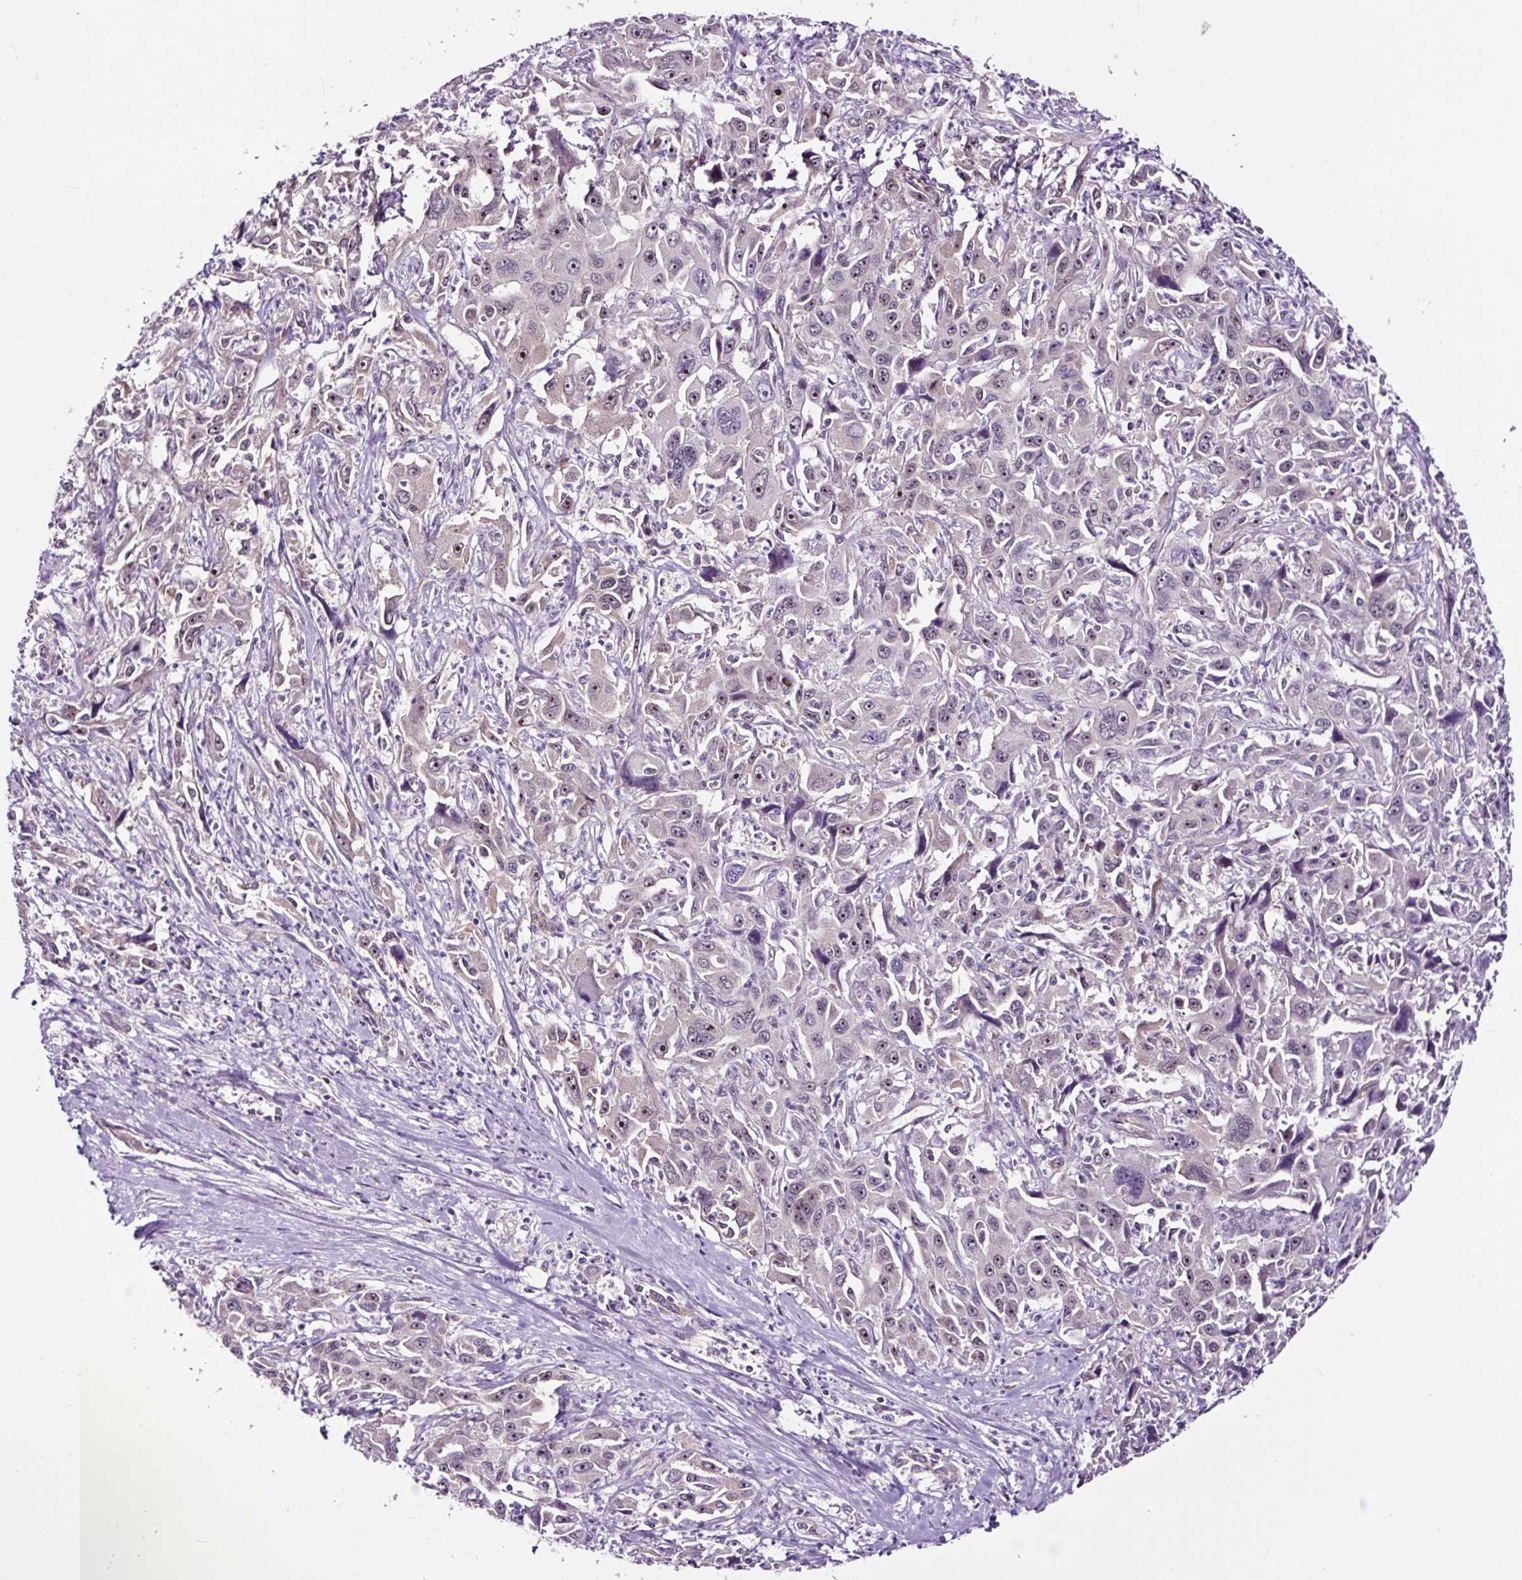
{"staining": {"intensity": "moderate", "quantity": "25%-75%", "location": "nuclear"}, "tissue": "liver cancer", "cell_type": "Tumor cells", "image_type": "cancer", "snomed": [{"axis": "morphology", "description": "Carcinoma, Hepatocellular, NOS"}, {"axis": "topography", "description": "Liver"}], "caption": "Hepatocellular carcinoma (liver) was stained to show a protein in brown. There is medium levels of moderate nuclear staining in approximately 25%-75% of tumor cells. (Brightfield microscopy of DAB IHC at high magnification).", "gene": "NOM1", "patient": {"sex": "male", "age": 63}}